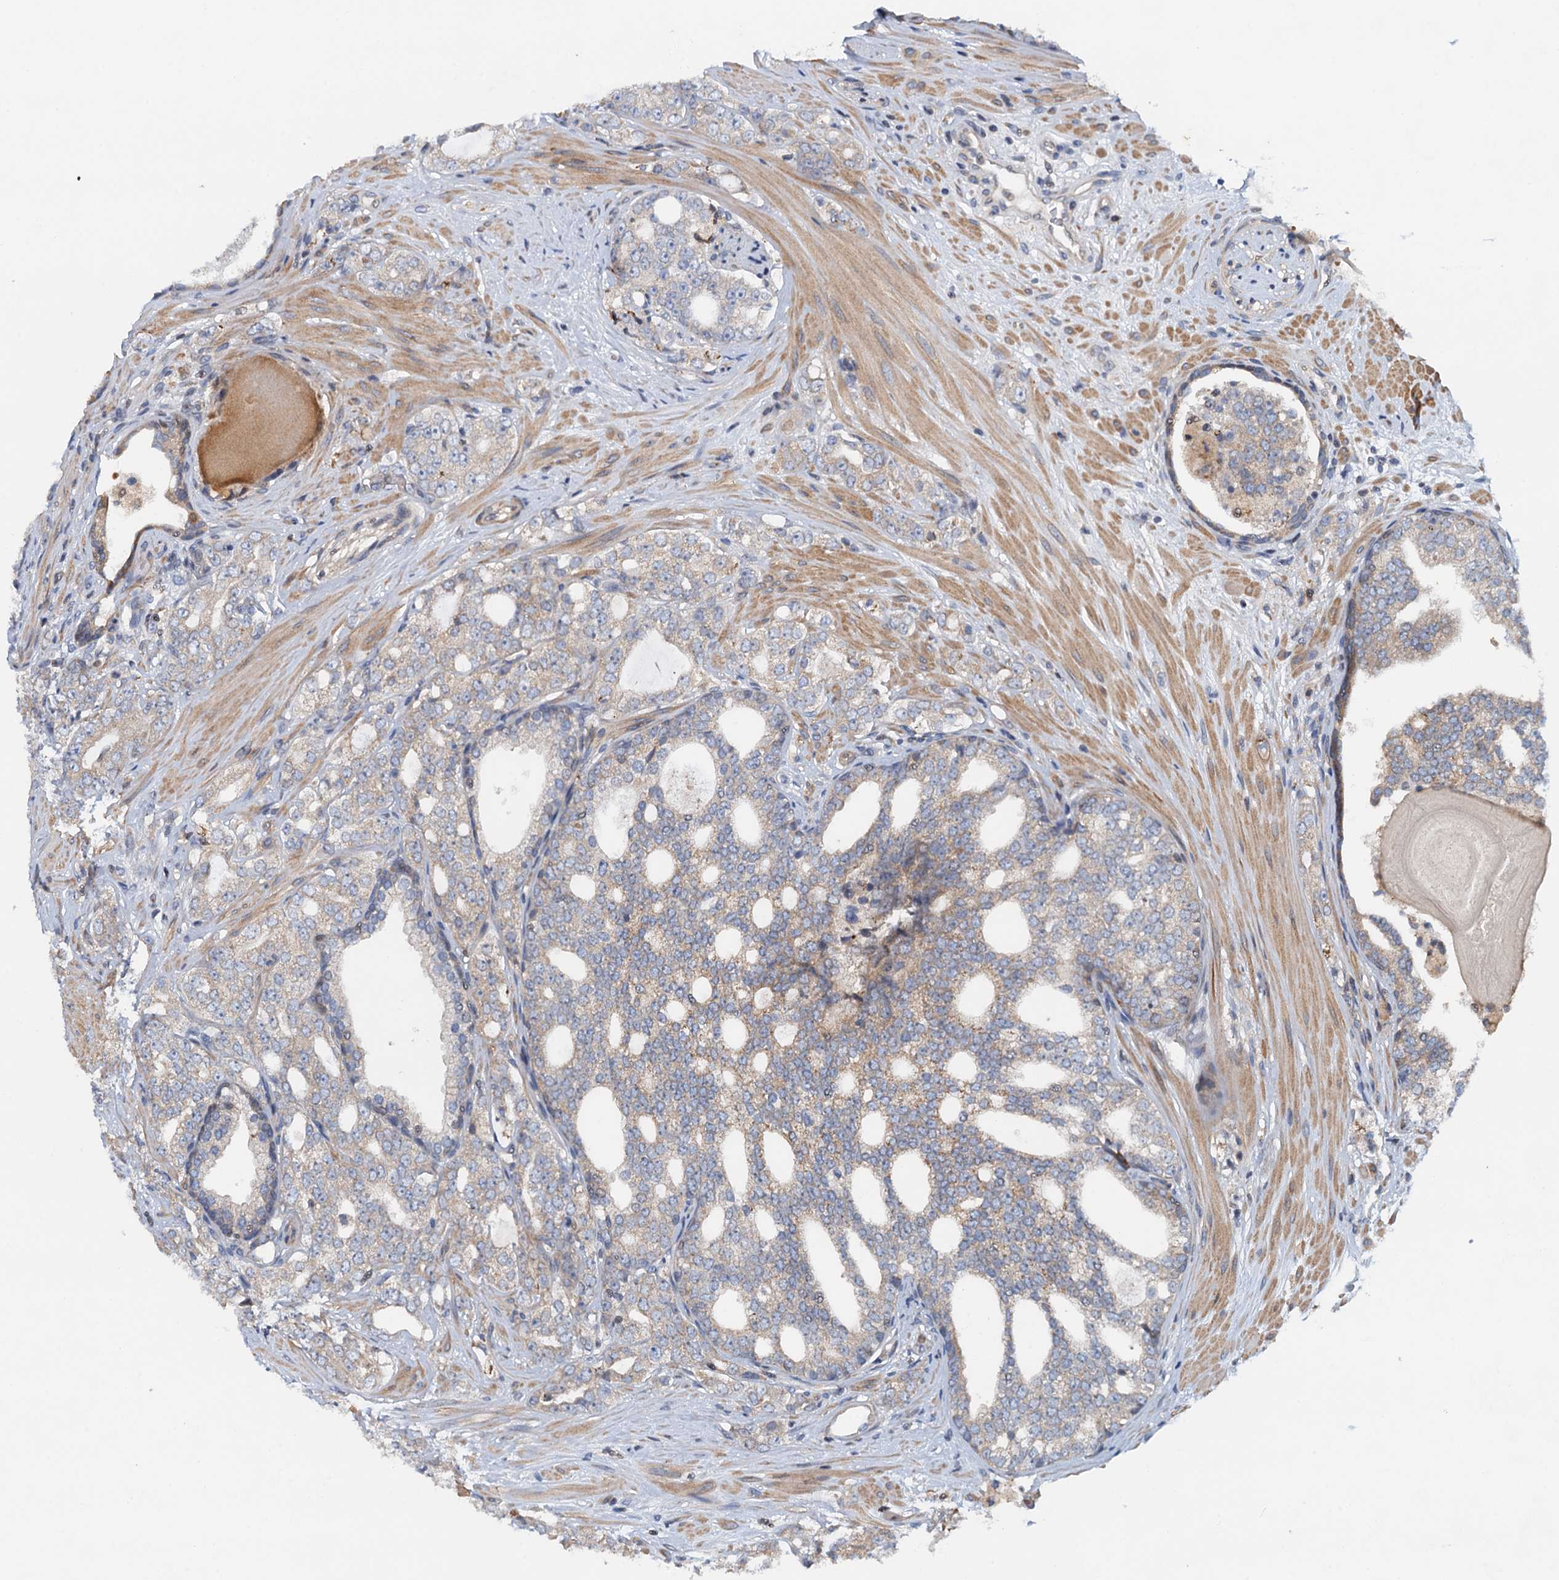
{"staining": {"intensity": "moderate", "quantity": "<25%", "location": "cytoplasmic/membranous"}, "tissue": "prostate cancer", "cell_type": "Tumor cells", "image_type": "cancer", "snomed": [{"axis": "morphology", "description": "Adenocarcinoma, High grade"}, {"axis": "topography", "description": "Prostate"}], "caption": "Approximately <25% of tumor cells in human adenocarcinoma (high-grade) (prostate) exhibit moderate cytoplasmic/membranous protein staining as visualized by brown immunohistochemical staining.", "gene": "NBEA", "patient": {"sex": "male", "age": 64}}